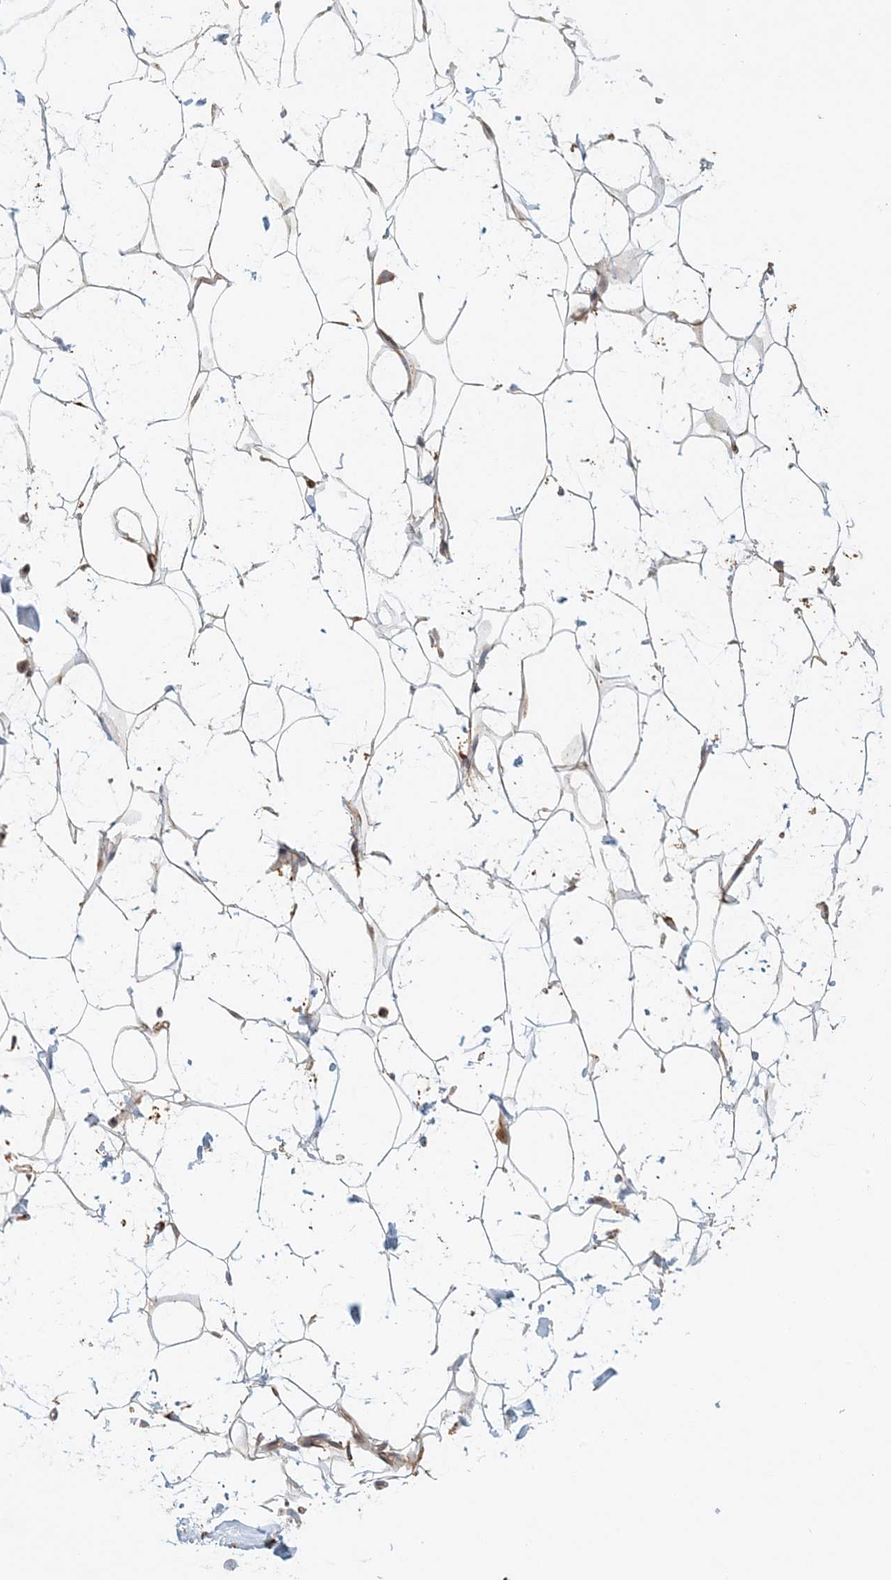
{"staining": {"intensity": "moderate", "quantity": "25%-75%", "location": "cytoplasmic/membranous"}, "tissue": "adipose tissue", "cell_type": "Adipocytes", "image_type": "normal", "snomed": [{"axis": "morphology", "description": "Normal tissue, NOS"}, {"axis": "topography", "description": "Breast"}], "caption": "Adipocytes show medium levels of moderate cytoplasmic/membranous staining in approximately 25%-75% of cells in benign adipose tissue. The protein of interest is stained brown, and the nuclei are stained in blue (DAB (3,3'-diaminobenzidine) IHC with brightfield microscopy, high magnification).", "gene": "HNMT", "patient": {"sex": "female", "age": 26}}